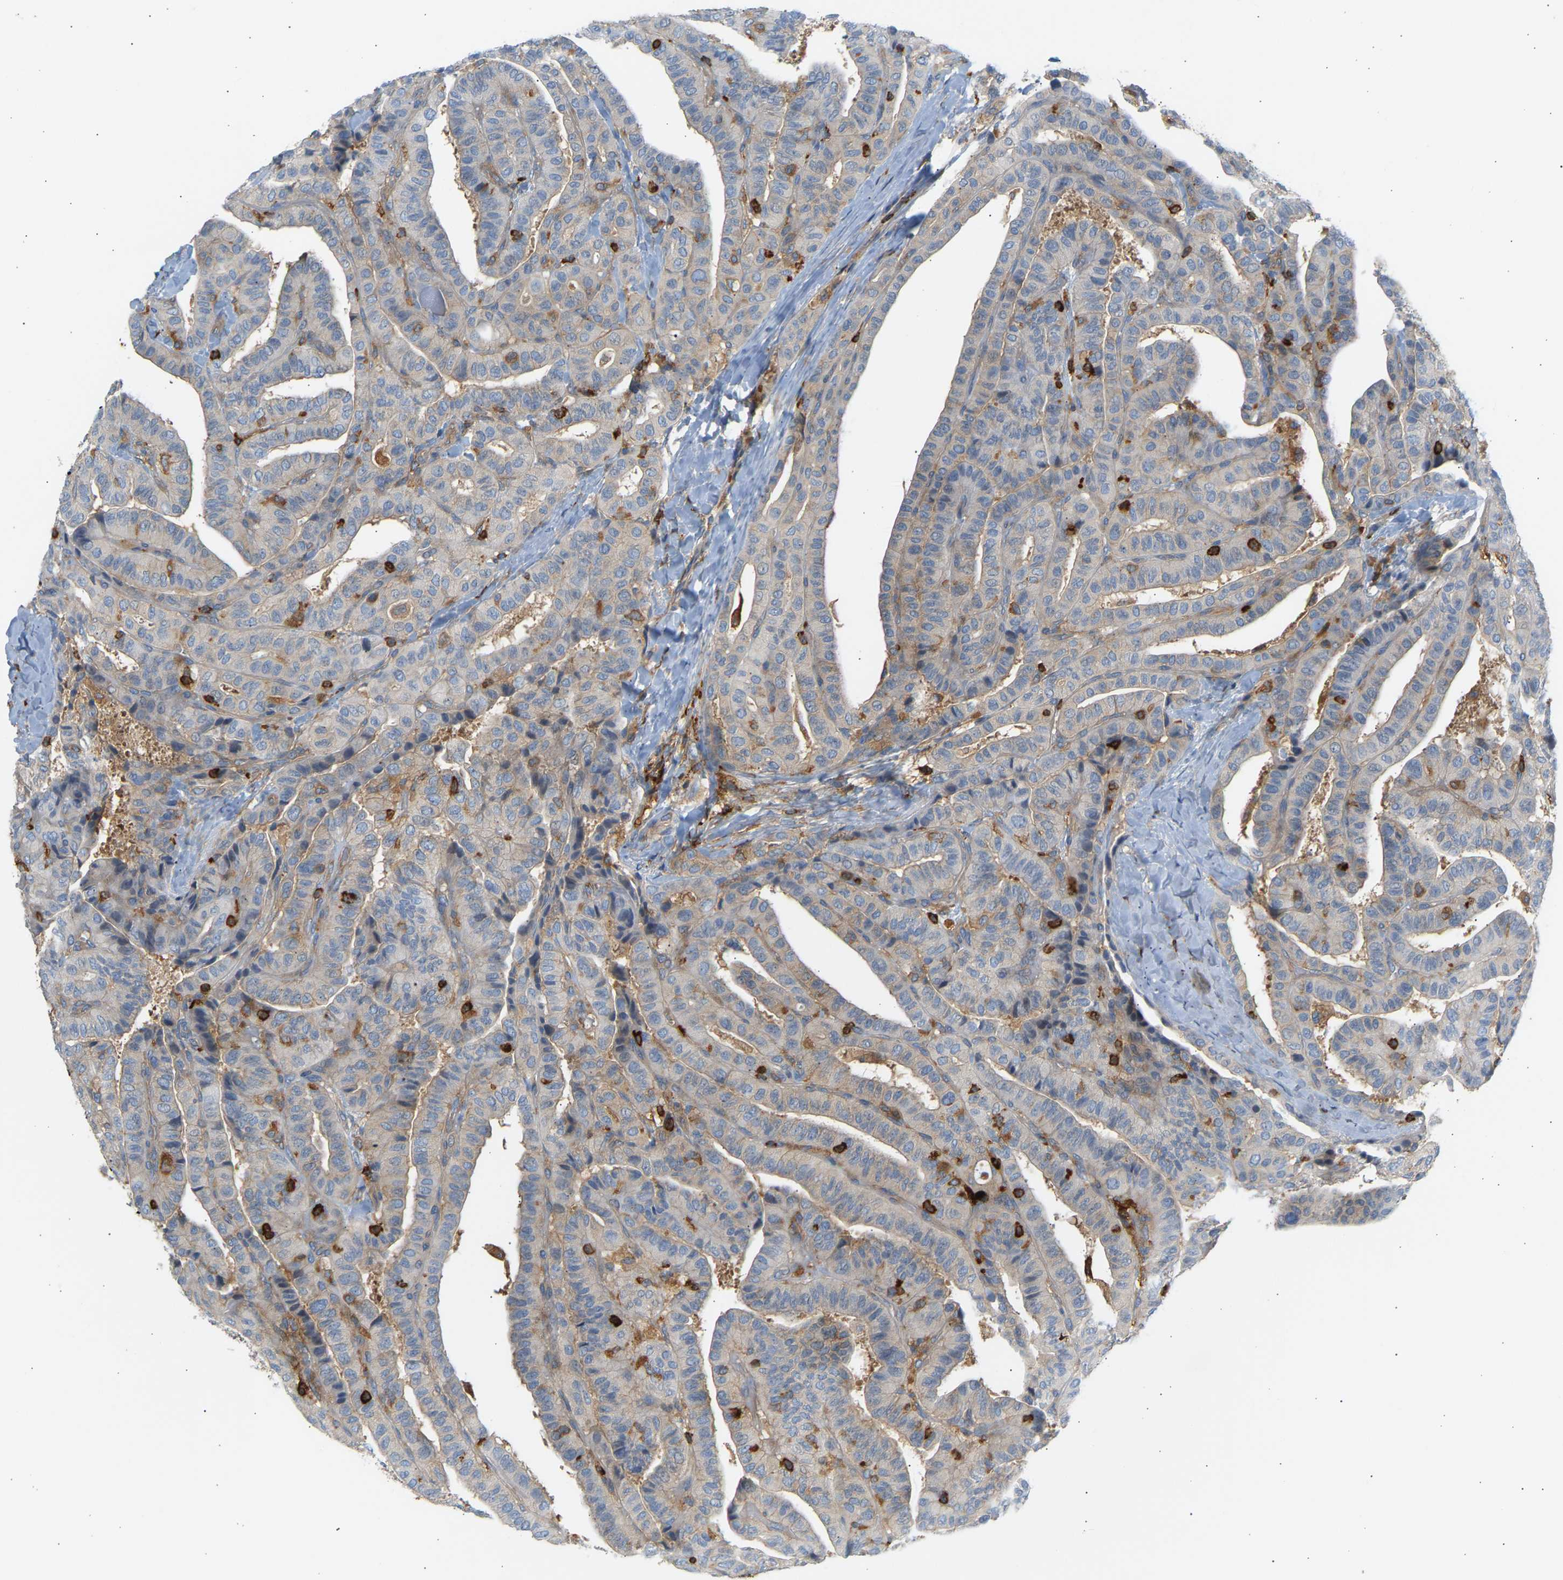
{"staining": {"intensity": "weak", "quantity": "<25%", "location": "cytoplasmic/membranous"}, "tissue": "thyroid cancer", "cell_type": "Tumor cells", "image_type": "cancer", "snomed": [{"axis": "morphology", "description": "Papillary adenocarcinoma, NOS"}, {"axis": "topography", "description": "Thyroid gland"}], "caption": "Immunohistochemical staining of human thyroid papillary adenocarcinoma displays no significant expression in tumor cells.", "gene": "FNBP1", "patient": {"sex": "male", "age": 77}}